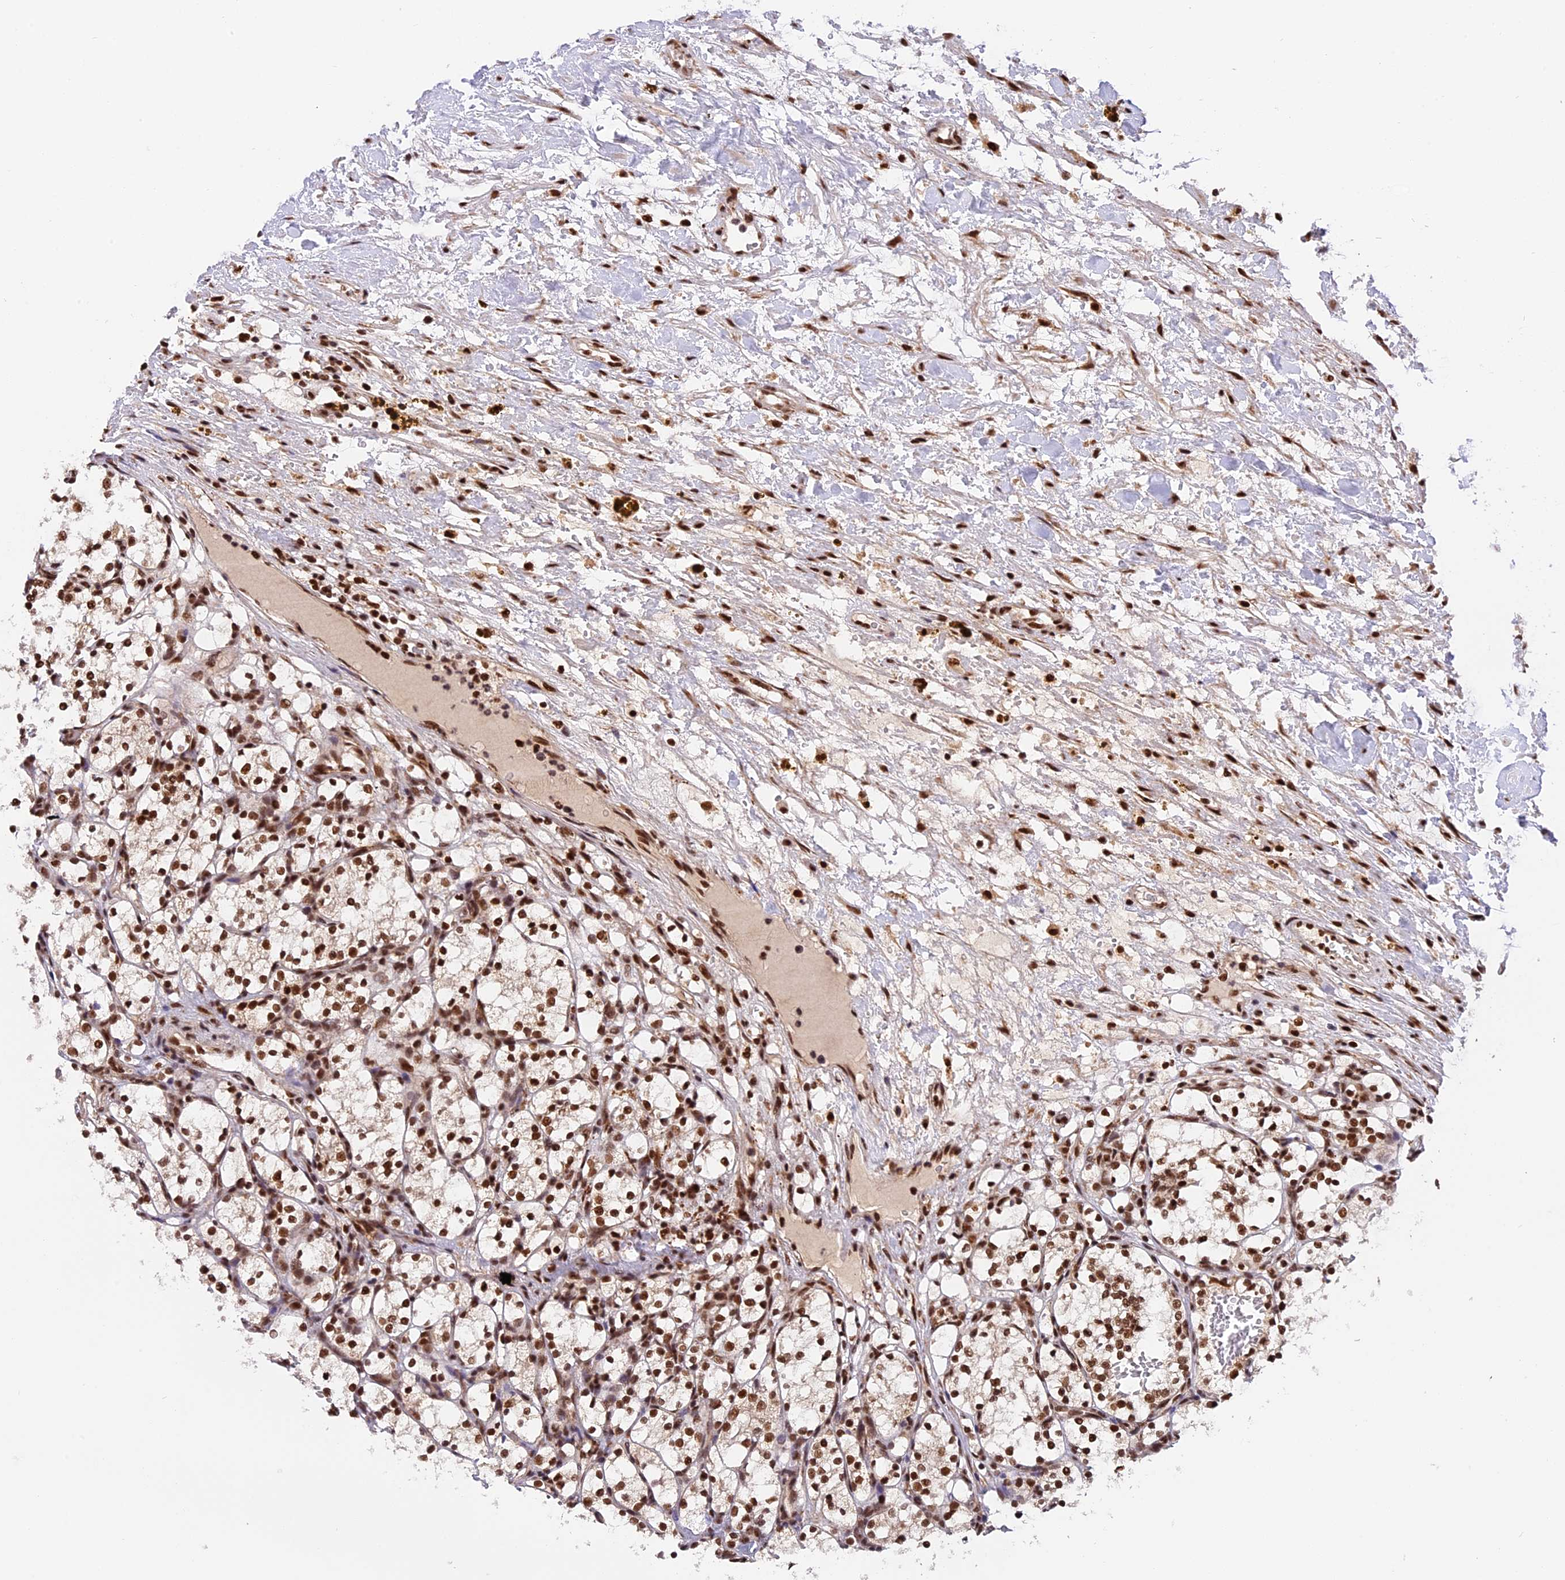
{"staining": {"intensity": "strong", "quantity": ">75%", "location": "nuclear"}, "tissue": "renal cancer", "cell_type": "Tumor cells", "image_type": "cancer", "snomed": [{"axis": "morphology", "description": "Adenocarcinoma, NOS"}, {"axis": "topography", "description": "Kidney"}], "caption": "Strong nuclear protein staining is appreciated in approximately >75% of tumor cells in adenocarcinoma (renal). Immunohistochemistry stains the protein in brown and the nuclei are stained blue.", "gene": "RAMAC", "patient": {"sex": "female", "age": 69}}